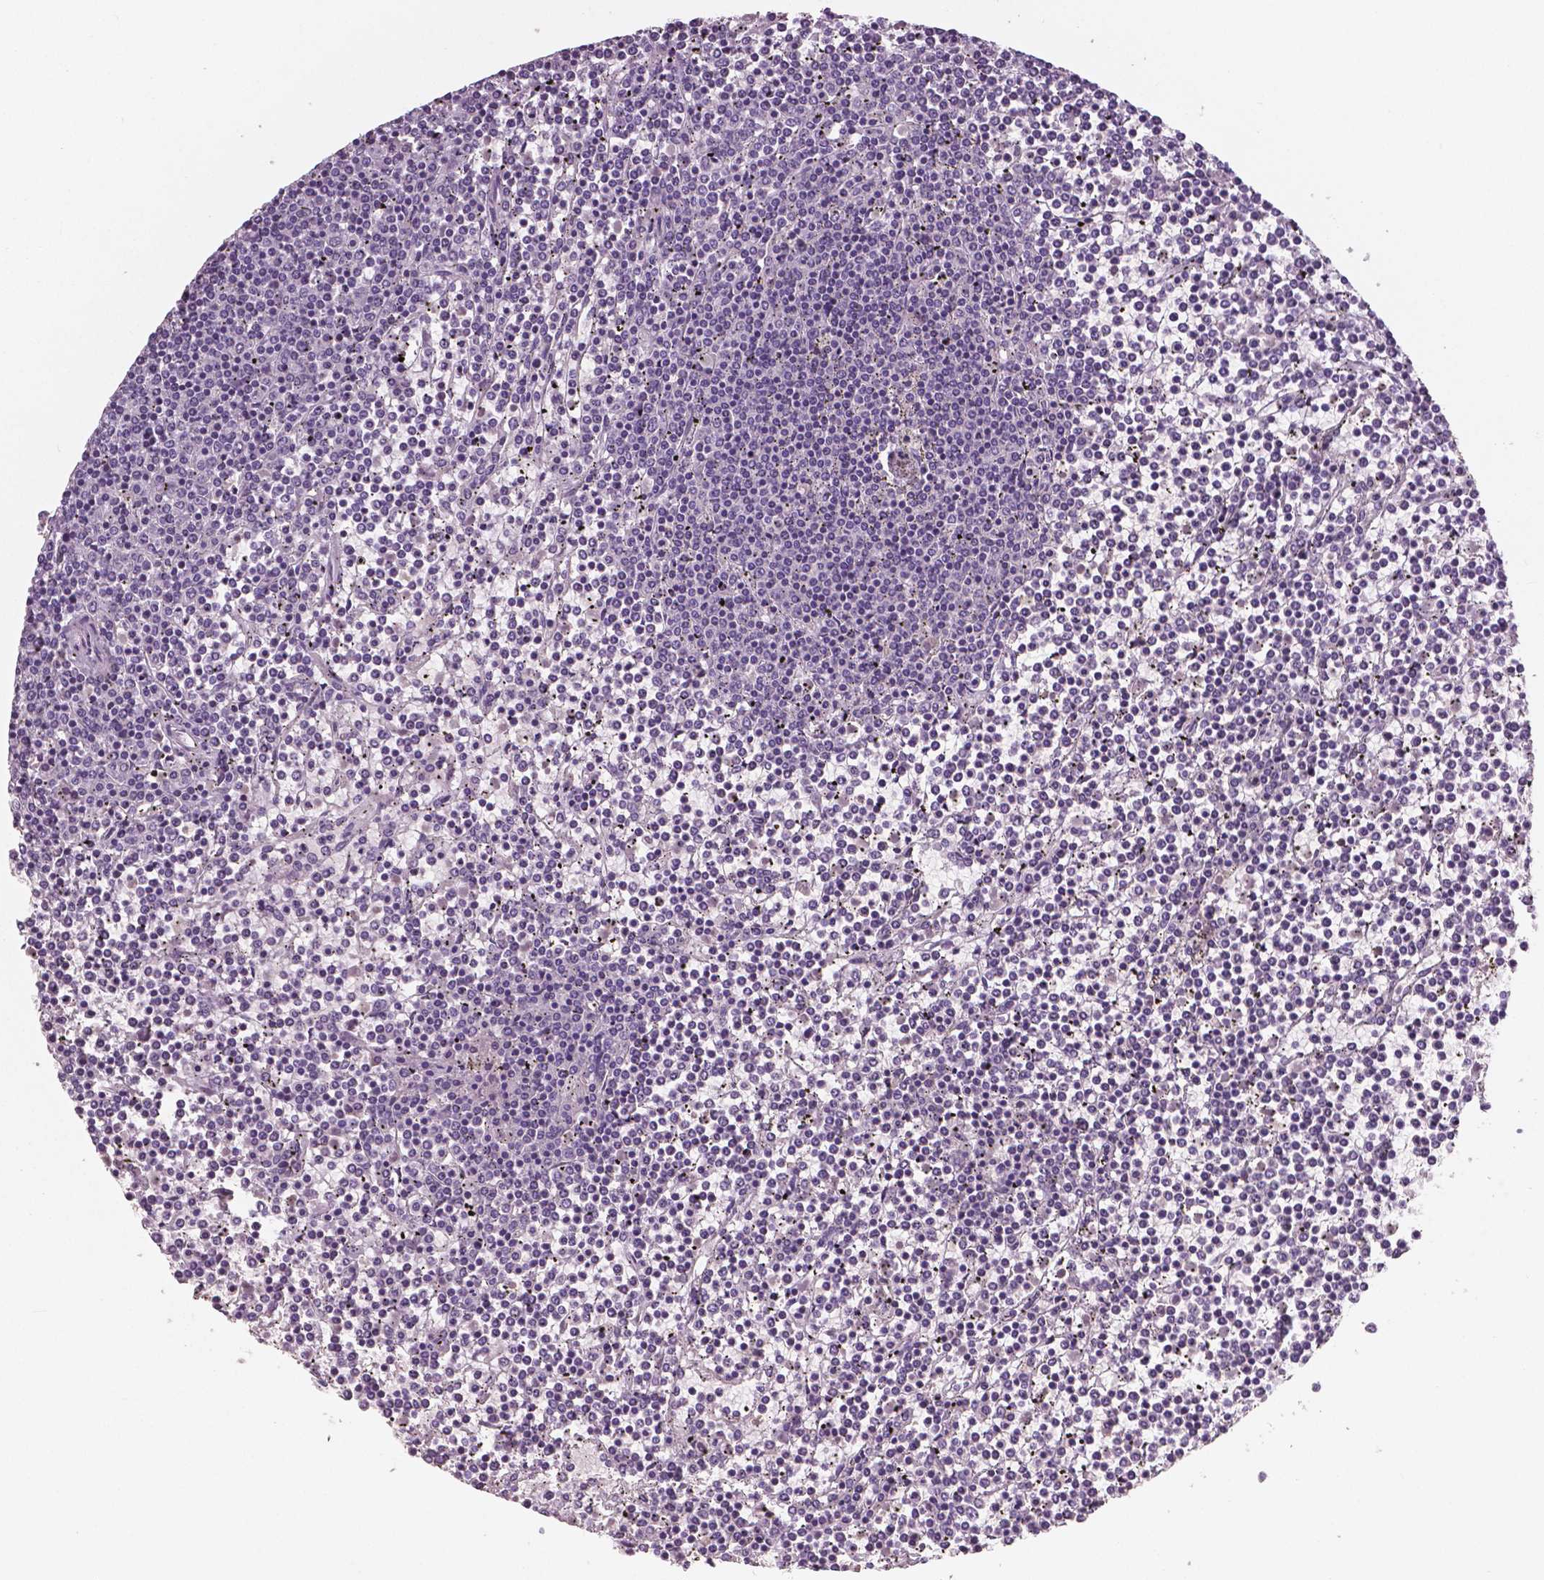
{"staining": {"intensity": "negative", "quantity": "none", "location": "none"}, "tissue": "lymphoma", "cell_type": "Tumor cells", "image_type": "cancer", "snomed": [{"axis": "morphology", "description": "Malignant lymphoma, non-Hodgkin's type, Low grade"}, {"axis": "topography", "description": "Spleen"}], "caption": "This is an IHC histopathology image of human lymphoma. There is no expression in tumor cells.", "gene": "NECAB1", "patient": {"sex": "female", "age": 19}}